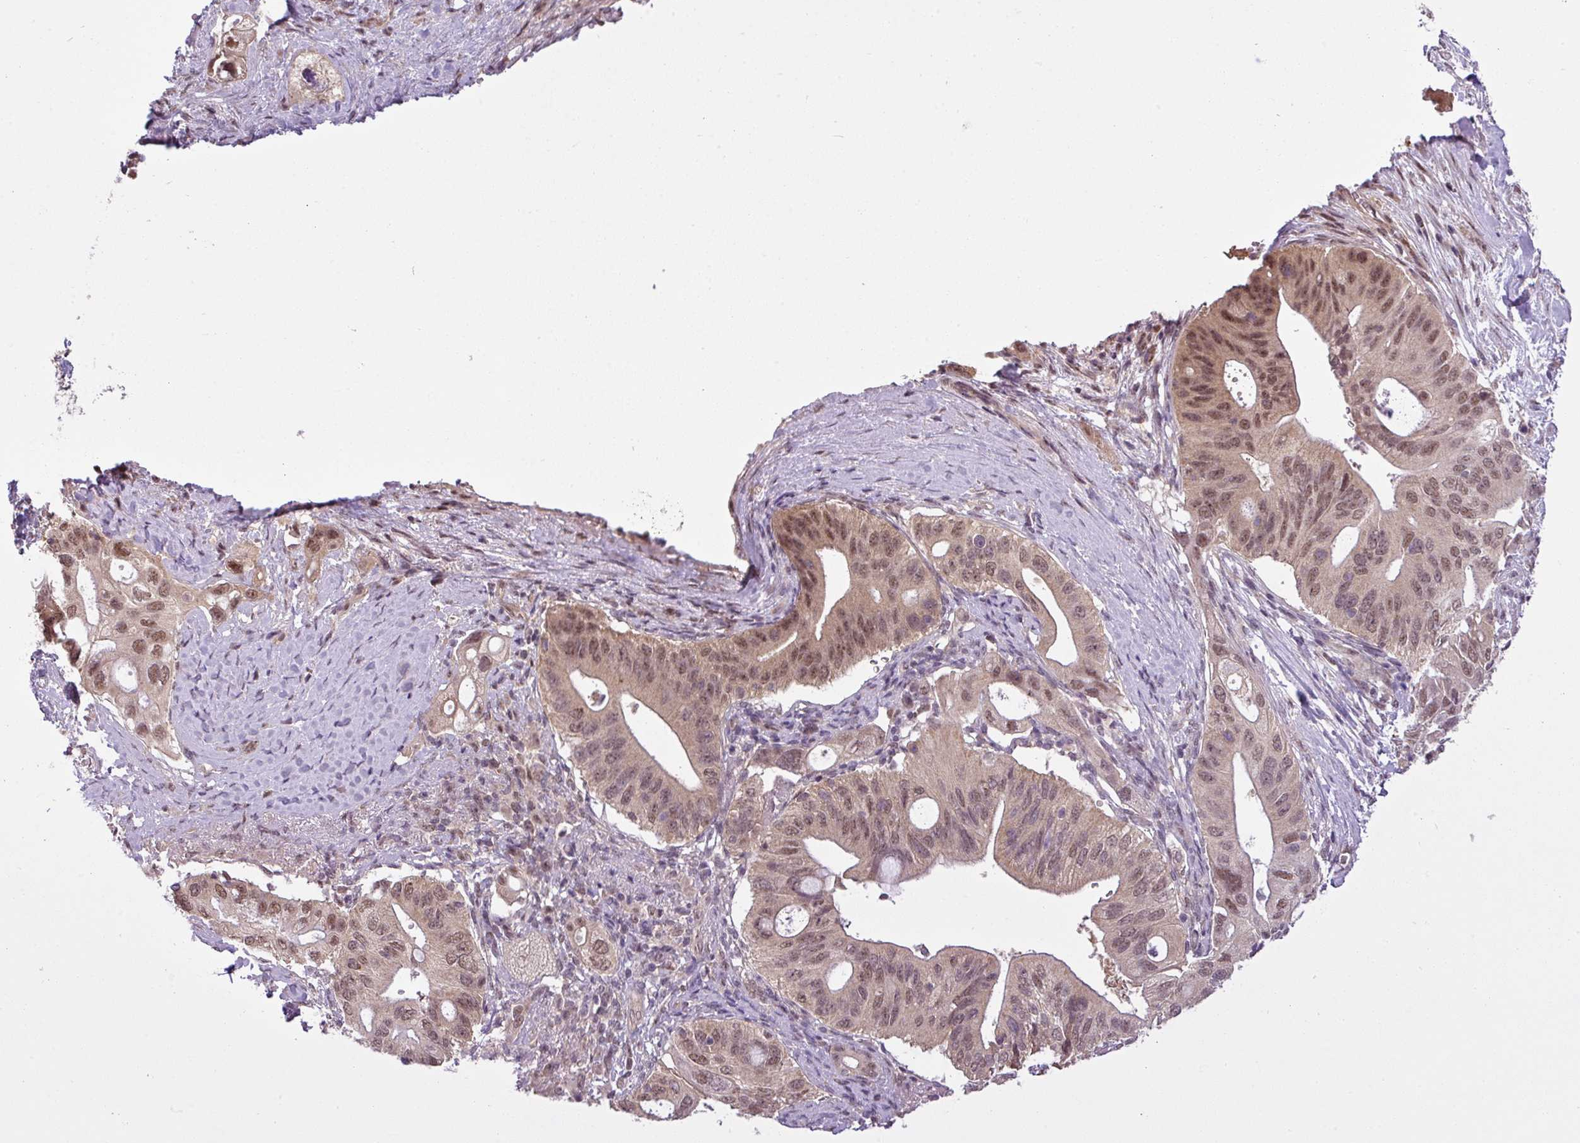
{"staining": {"intensity": "moderate", "quantity": ">75%", "location": "nuclear"}, "tissue": "pancreatic cancer", "cell_type": "Tumor cells", "image_type": "cancer", "snomed": [{"axis": "morphology", "description": "Adenocarcinoma, NOS"}, {"axis": "topography", "description": "Pancreas"}], "caption": "Human pancreatic cancer (adenocarcinoma) stained with a protein marker demonstrates moderate staining in tumor cells.", "gene": "MFHAS1", "patient": {"sex": "female", "age": 72}}